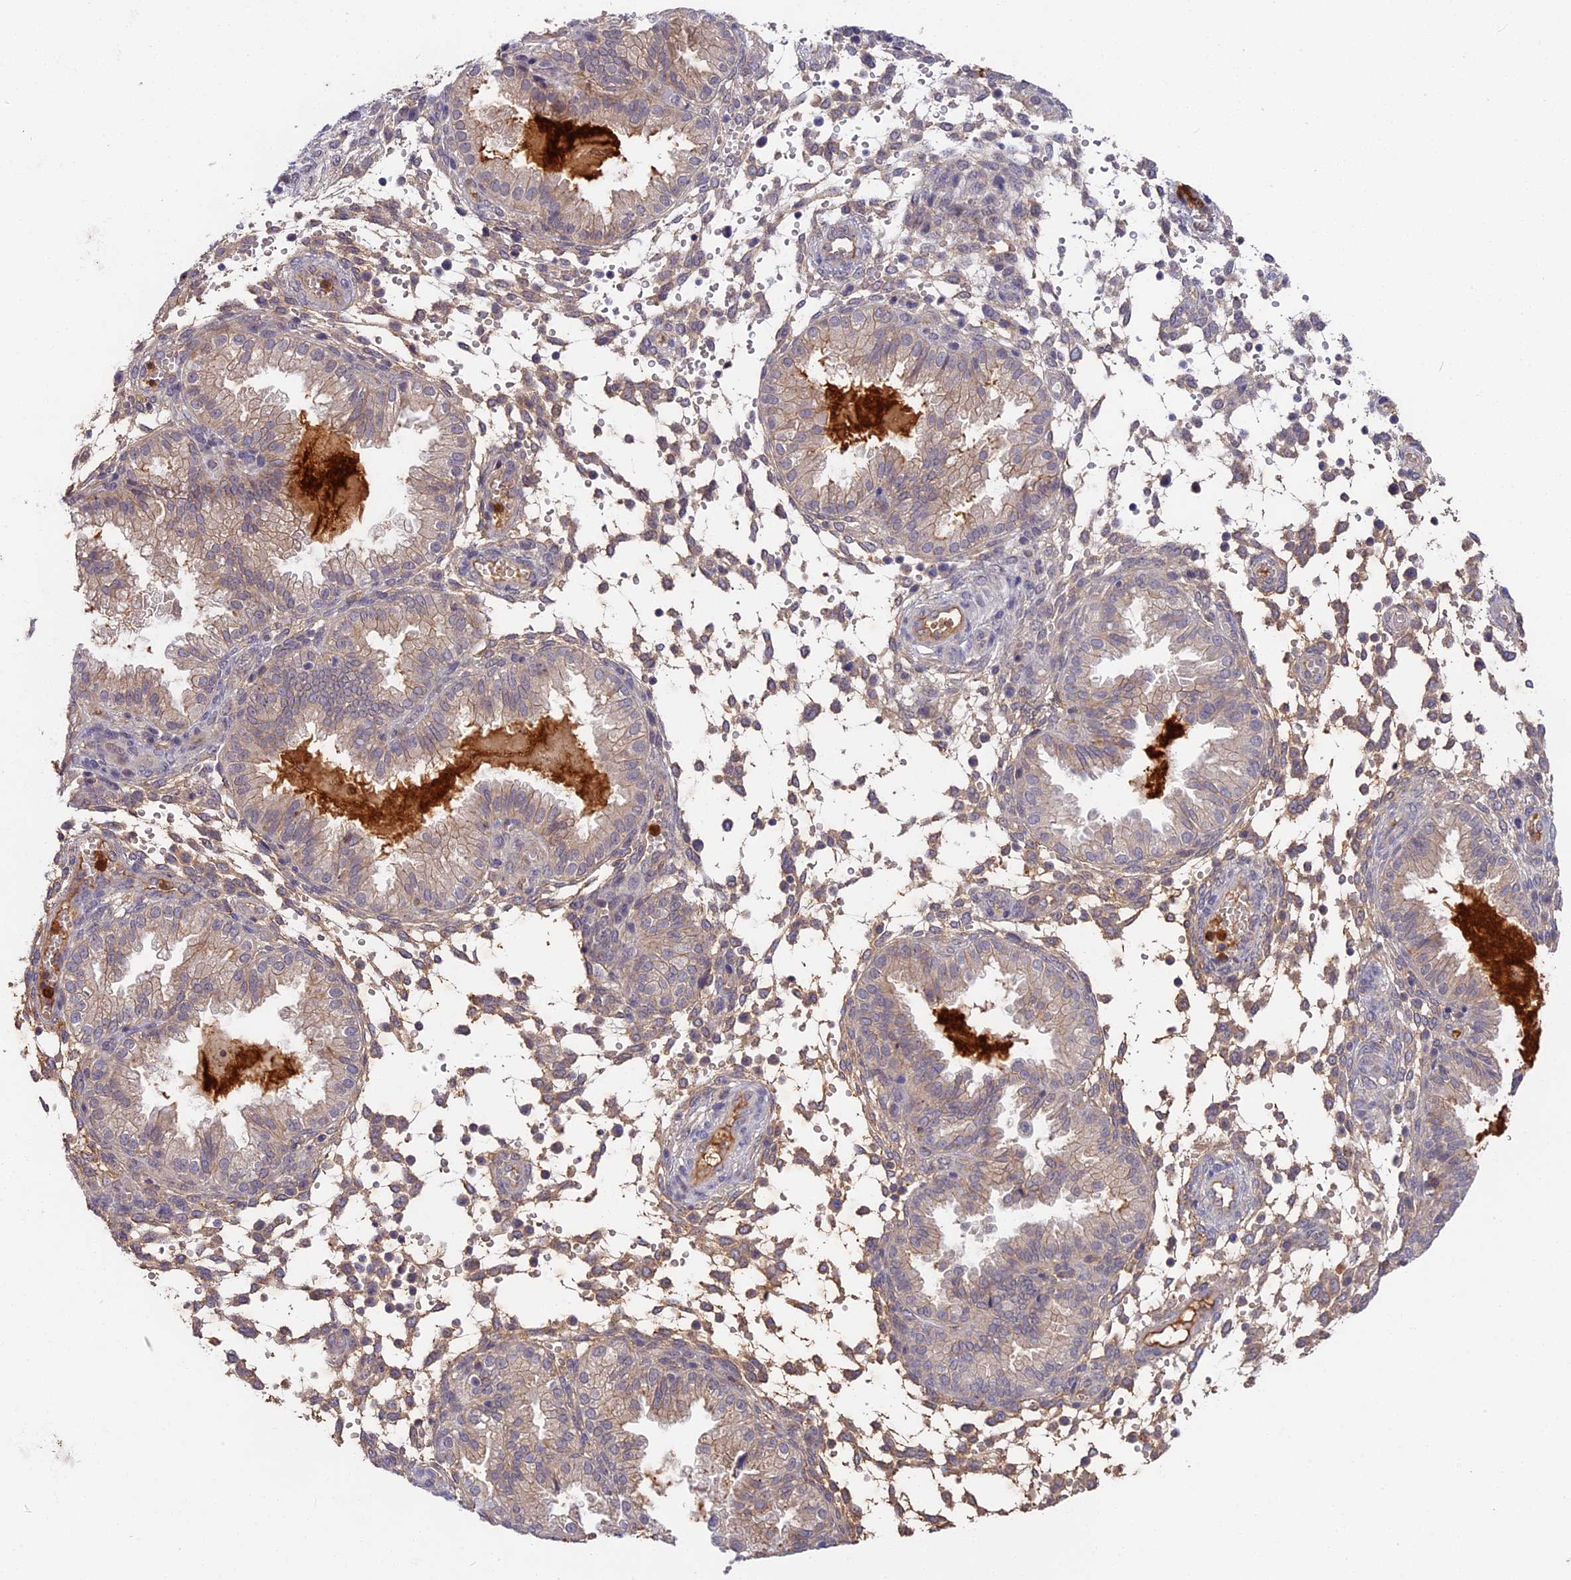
{"staining": {"intensity": "weak", "quantity": "25%-75%", "location": "cytoplasmic/membranous"}, "tissue": "endometrium", "cell_type": "Cells in endometrial stroma", "image_type": "normal", "snomed": [{"axis": "morphology", "description": "Normal tissue, NOS"}, {"axis": "topography", "description": "Endometrium"}], "caption": "DAB (3,3'-diaminobenzidine) immunohistochemical staining of unremarkable endometrium exhibits weak cytoplasmic/membranous protein staining in approximately 25%-75% of cells in endometrial stroma. The protein is shown in brown color, while the nuclei are stained blue.", "gene": "ADGRD1", "patient": {"sex": "female", "age": 33}}